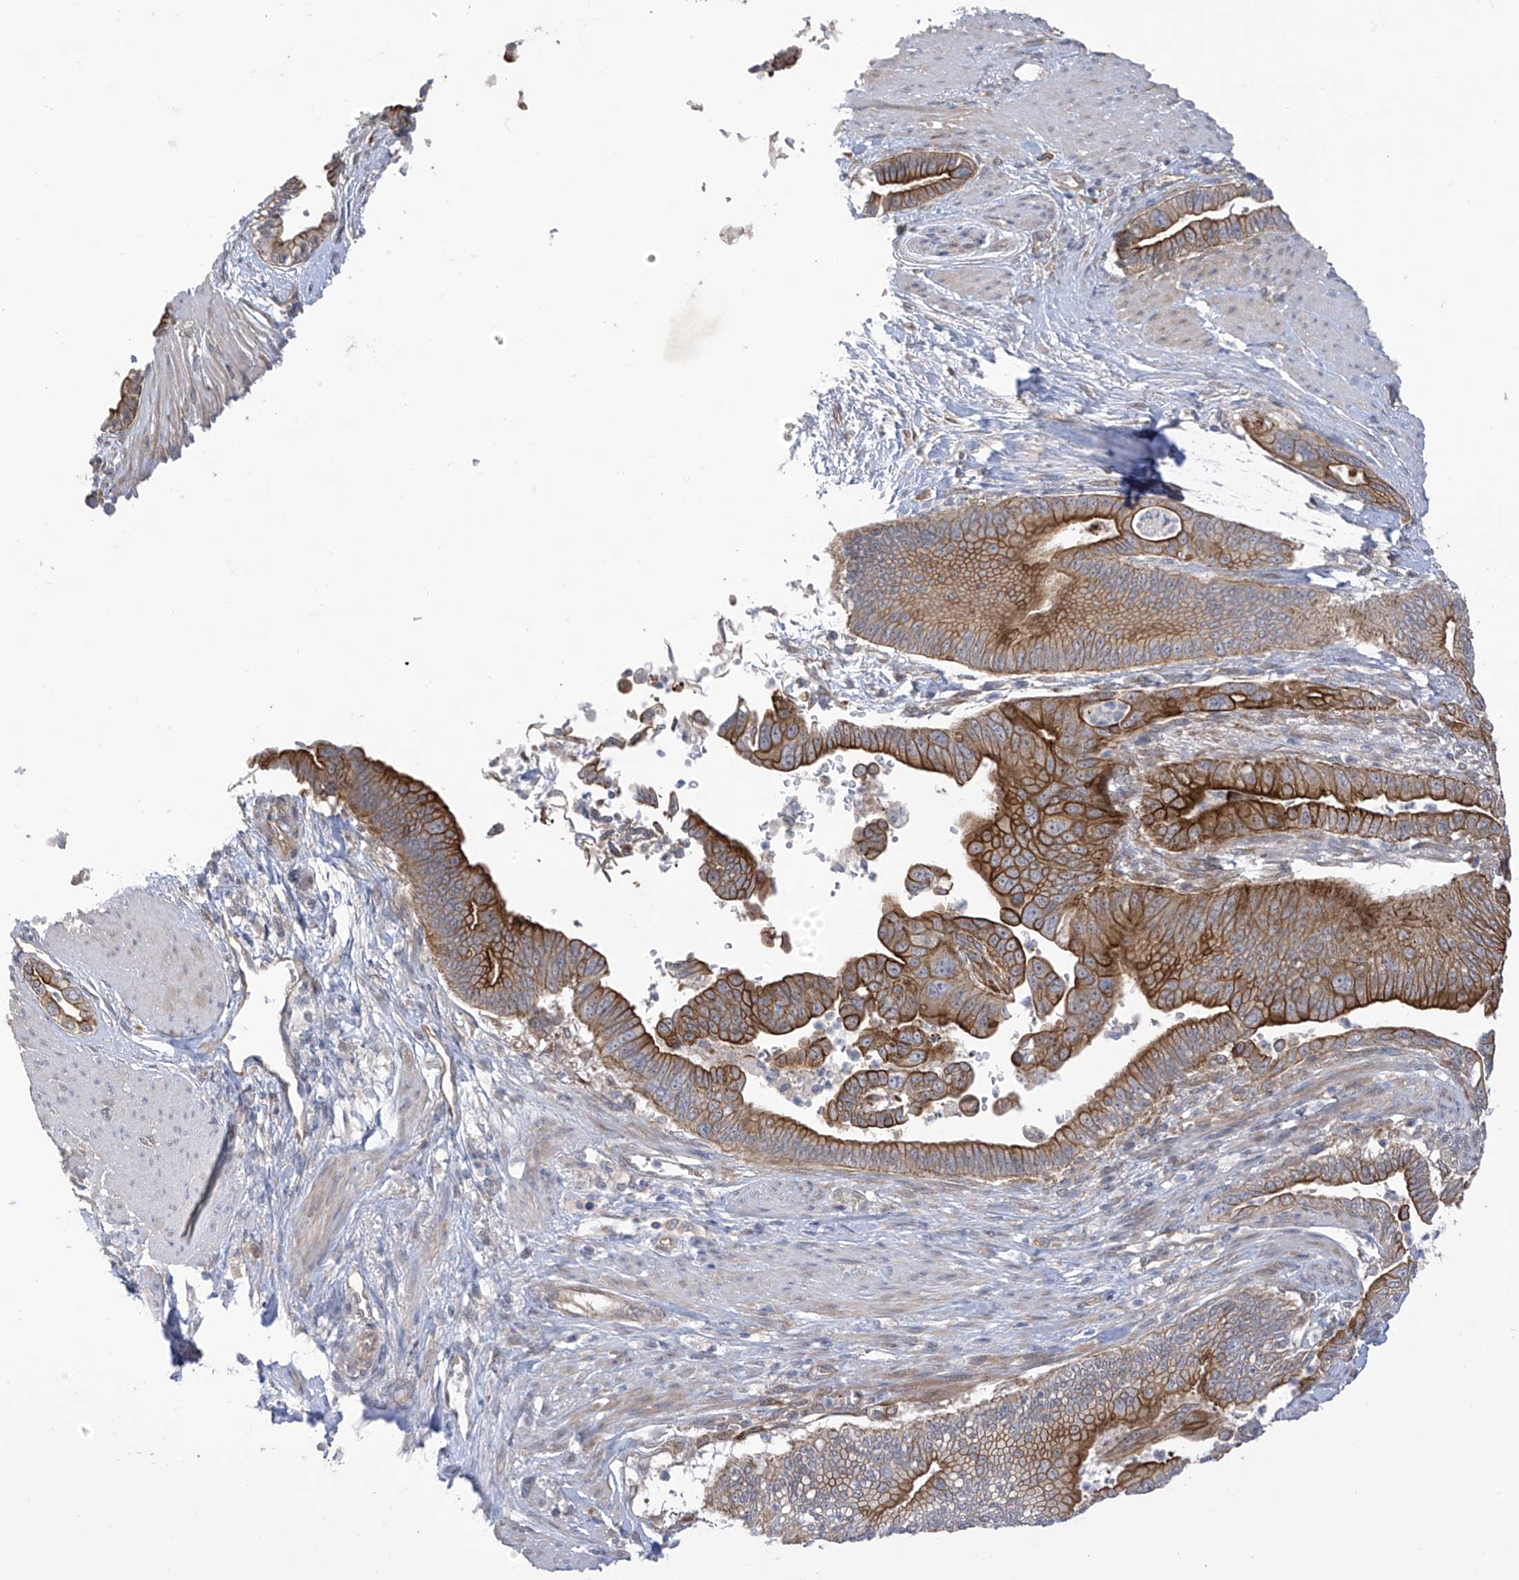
{"staining": {"intensity": "strong", "quantity": "25%-75%", "location": "cytoplasmic/membranous"}, "tissue": "pancreatic cancer", "cell_type": "Tumor cells", "image_type": "cancer", "snomed": [{"axis": "morphology", "description": "Adenocarcinoma, NOS"}, {"axis": "topography", "description": "Pancreas"}], "caption": "A histopathology image of human pancreatic cancer (adenocarcinoma) stained for a protein displays strong cytoplasmic/membranous brown staining in tumor cells.", "gene": "EIPR1", "patient": {"sex": "male", "age": 70}}